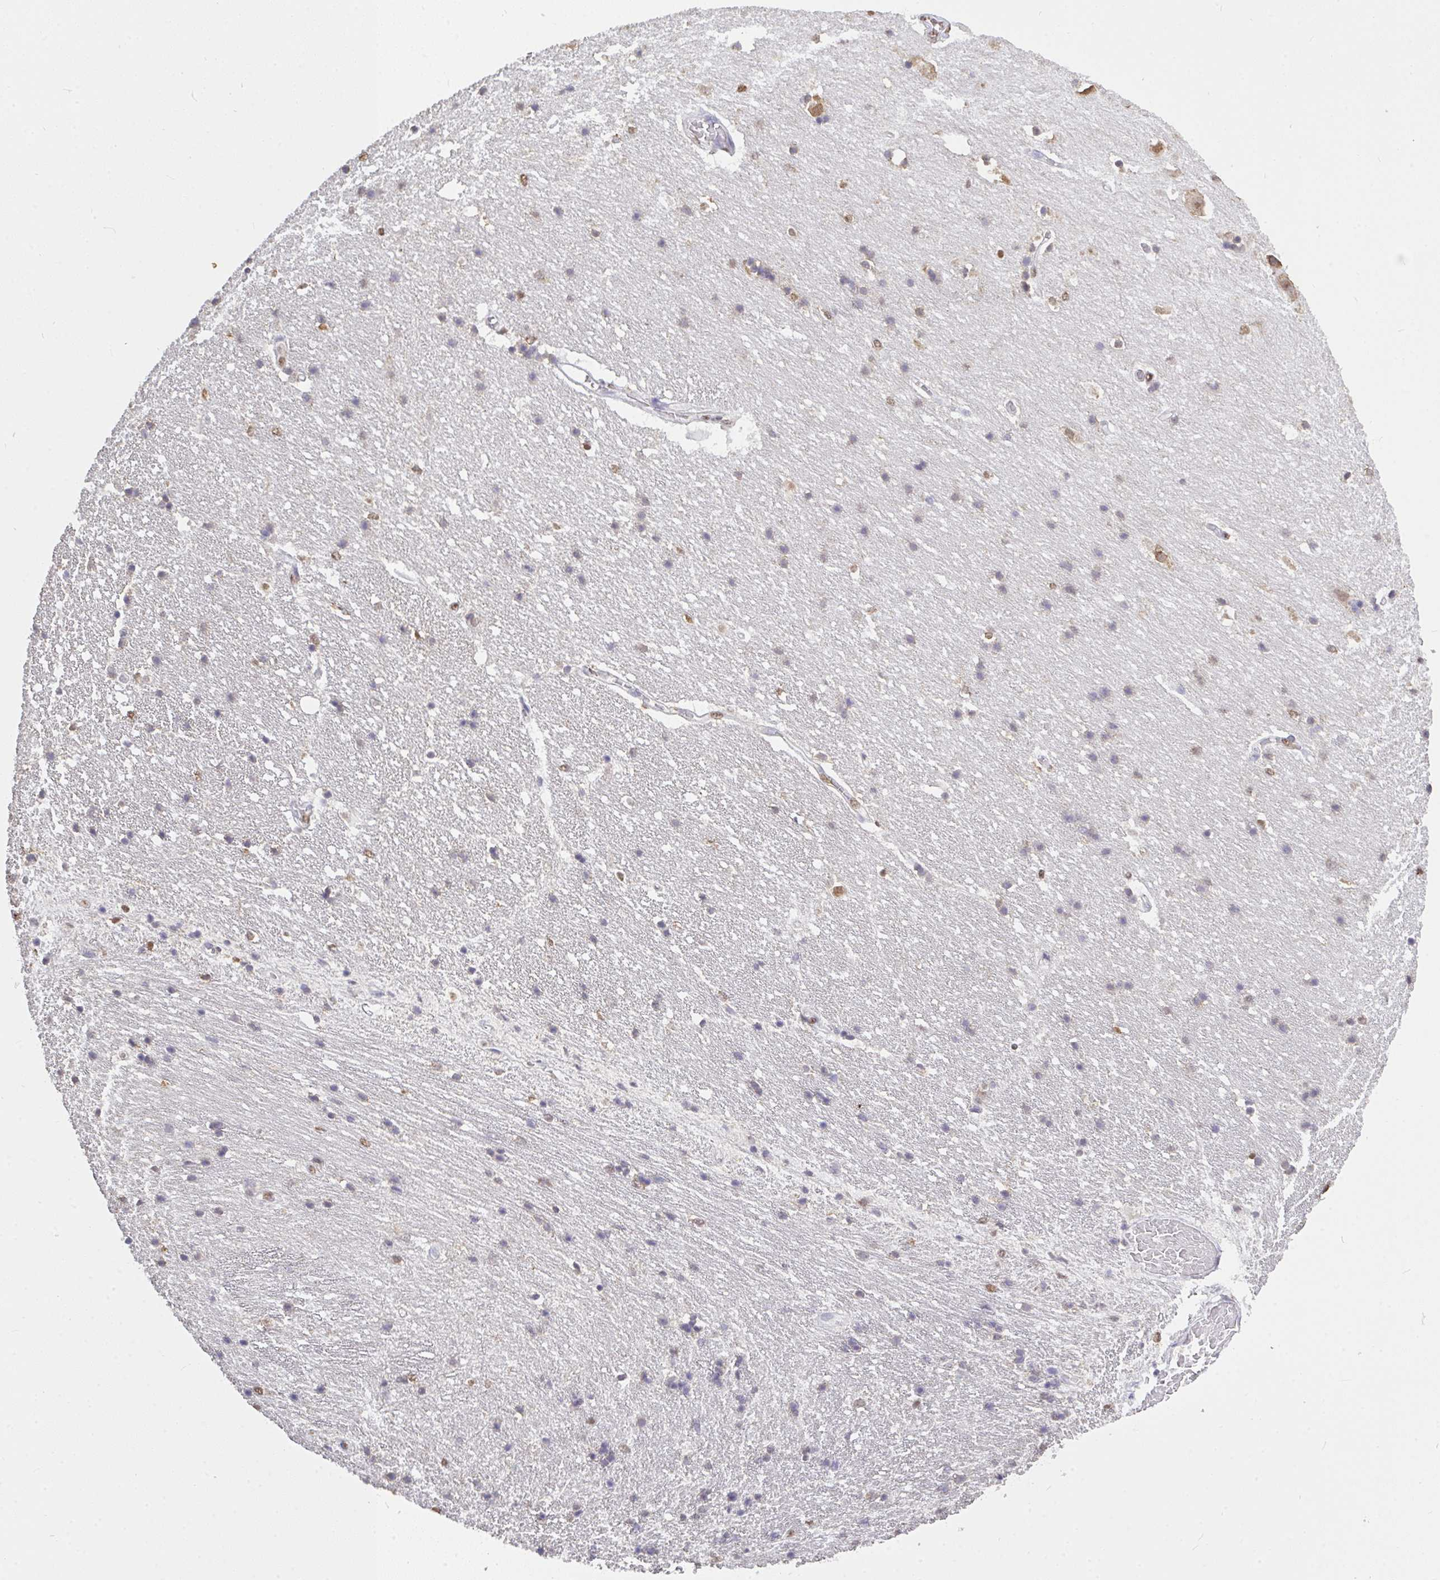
{"staining": {"intensity": "moderate", "quantity": "<25%", "location": "nuclear"}, "tissue": "hippocampus", "cell_type": "Glial cells", "image_type": "normal", "snomed": [{"axis": "morphology", "description": "Normal tissue, NOS"}, {"axis": "topography", "description": "Hippocampus"}], "caption": "Glial cells show moderate nuclear expression in approximately <25% of cells in benign hippocampus.", "gene": "SEMA6B", "patient": {"sex": "male", "age": 63}}